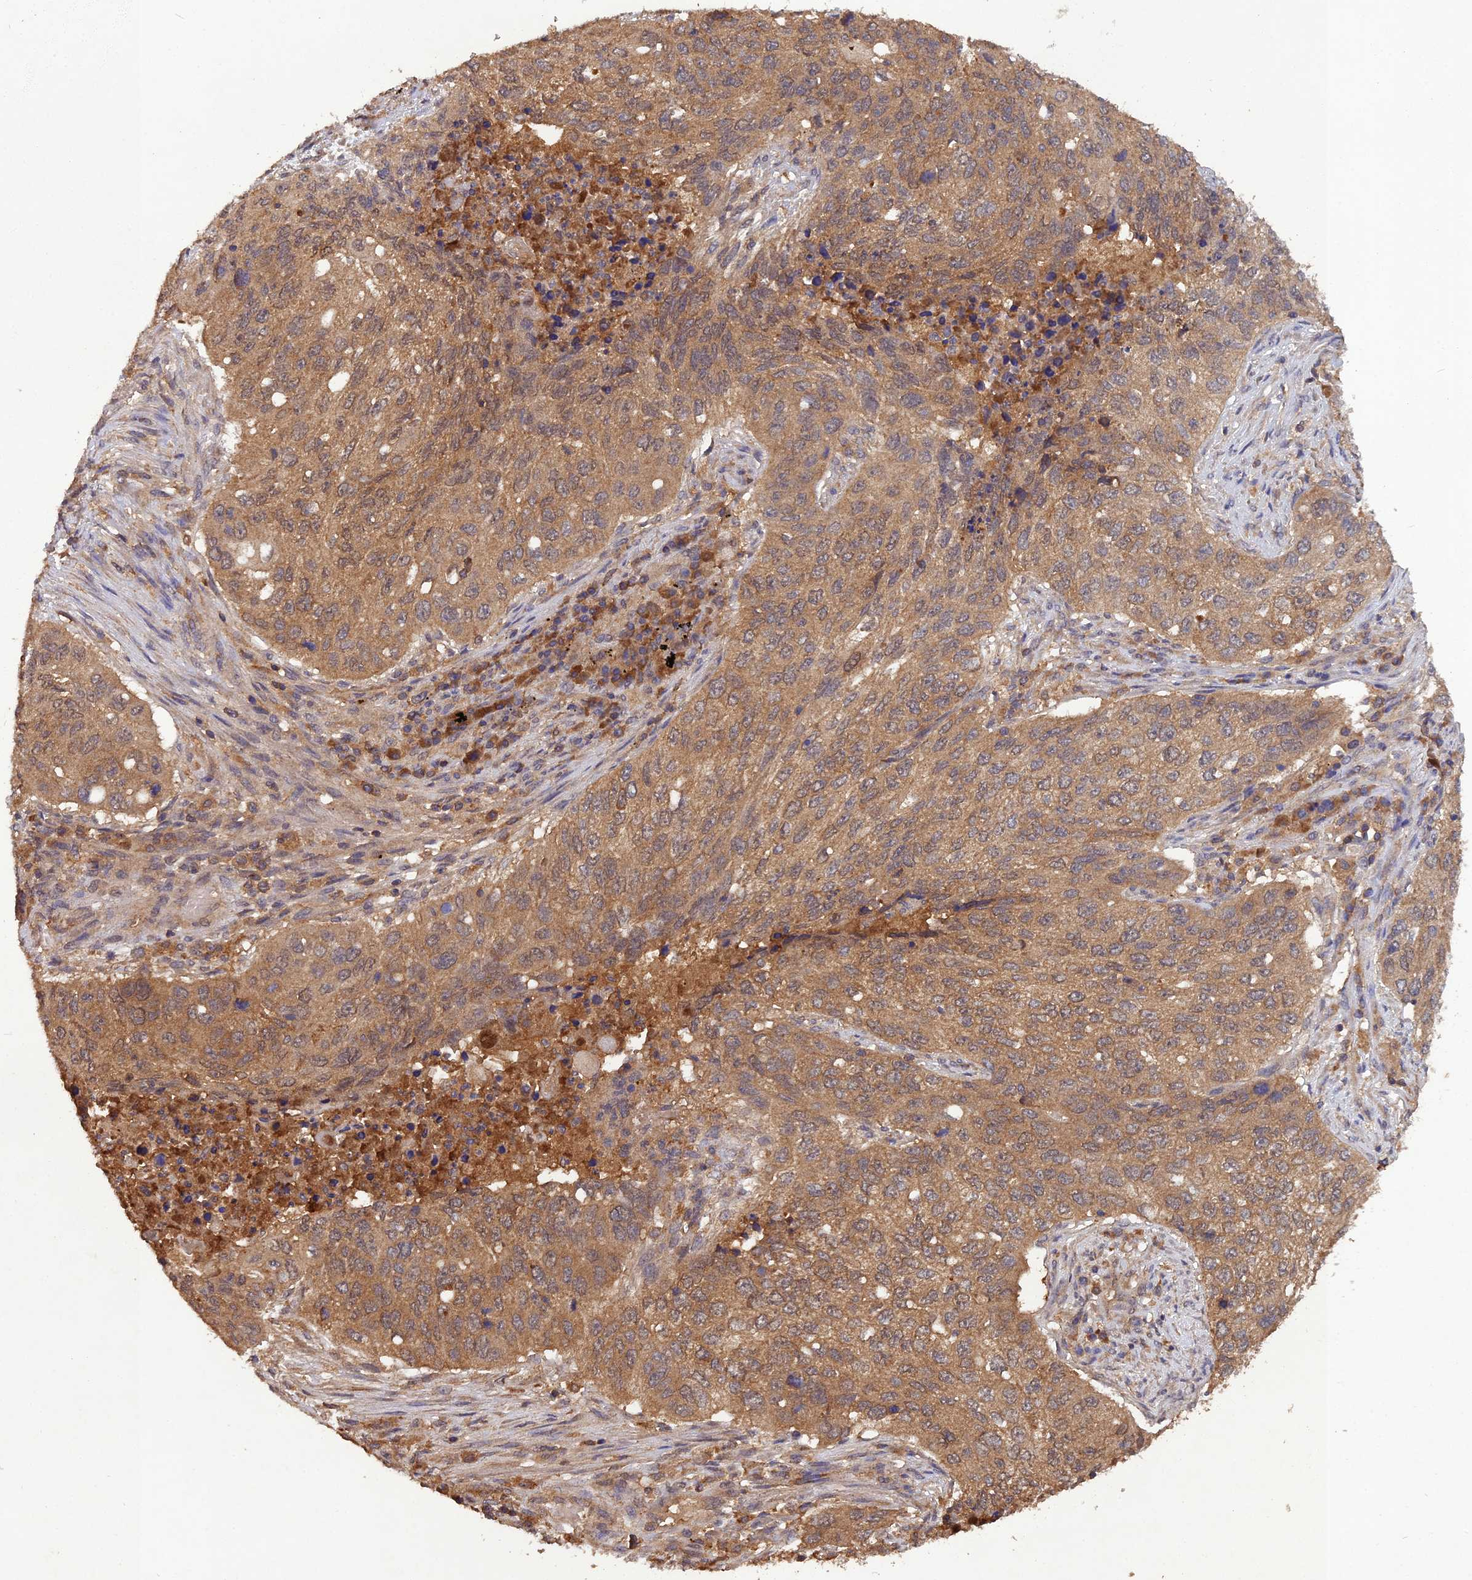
{"staining": {"intensity": "moderate", "quantity": ">75%", "location": "cytoplasmic/membranous"}, "tissue": "lung cancer", "cell_type": "Tumor cells", "image_type": "cancer", "snomed": [{"axis": "morphology", "description": "Squamous cell carcinoma, NOS"}, {"axis": "topography", "description": "Lung"}], "caption": "An immunohistochemistry (IHC) photomicrograph of neoplastic tissue is shown. Protein staining in brown labels moderate cytoplasmic/membranous positivity in lung squamous cell carcinoma within tumor cells.", "gene": "TMEM258", "patient": {"sex": "female", "age": 63}}